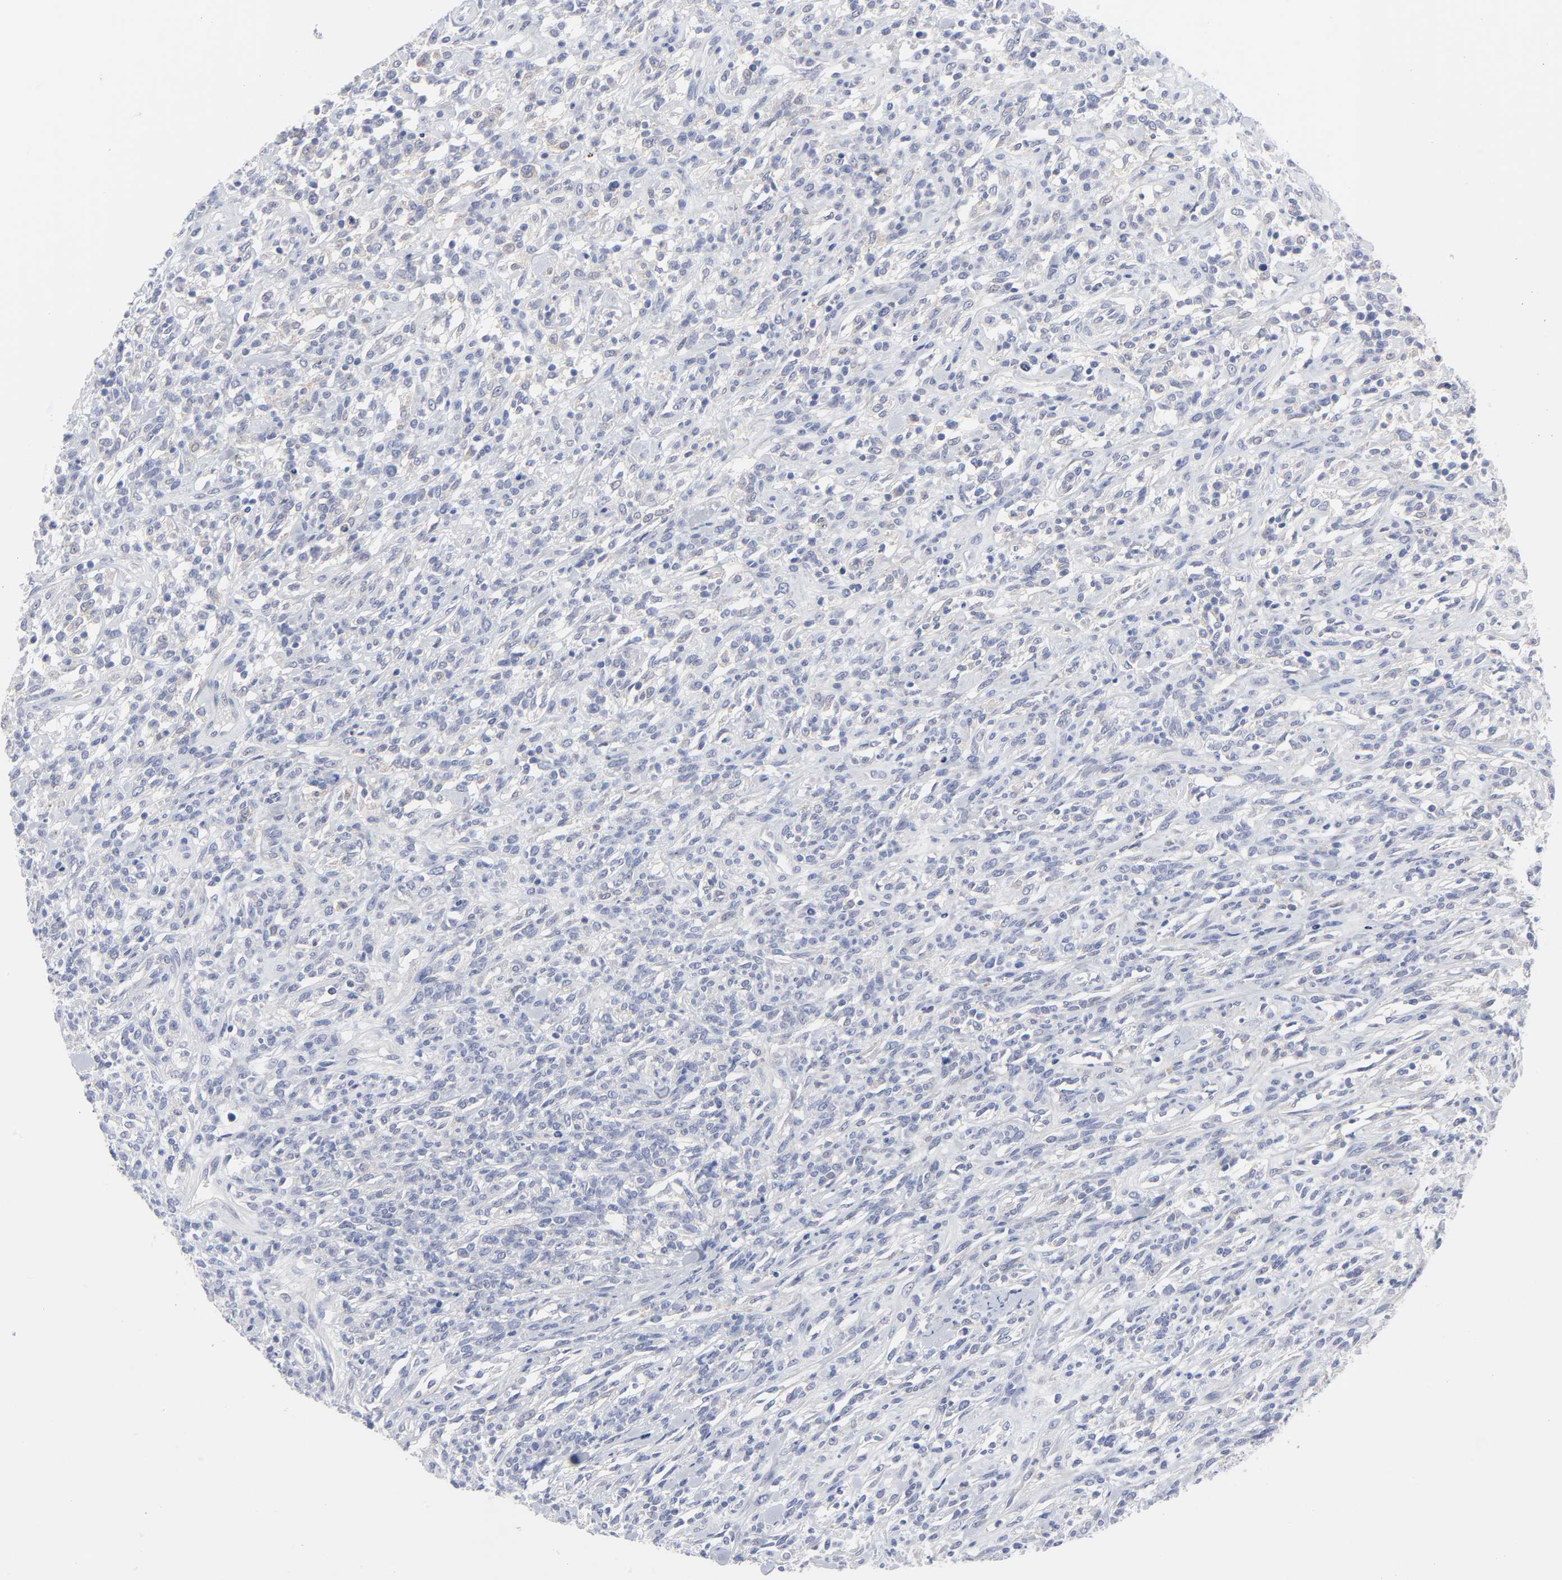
{"staining": {"intensity": "negative", "quantity": "none", "location": "none"}, "tissue": "lymphoma", "cell_type": "Tumor cells", "image_type": "cancer", "snomed": [{"axis": "morphology", "description": "Malignant lymphoma, non-Hodgkin's type, High grade"}, {"axis": "topography", "description": "Lymph node"}], "caption": "Tumor cells are negative for protein expression in human lymphoma. (Immunohistochemistry, brightfield microscopy, high magnification).", "gene": "CLEC4G", "patient": {"sex": "female", "age": 73}}